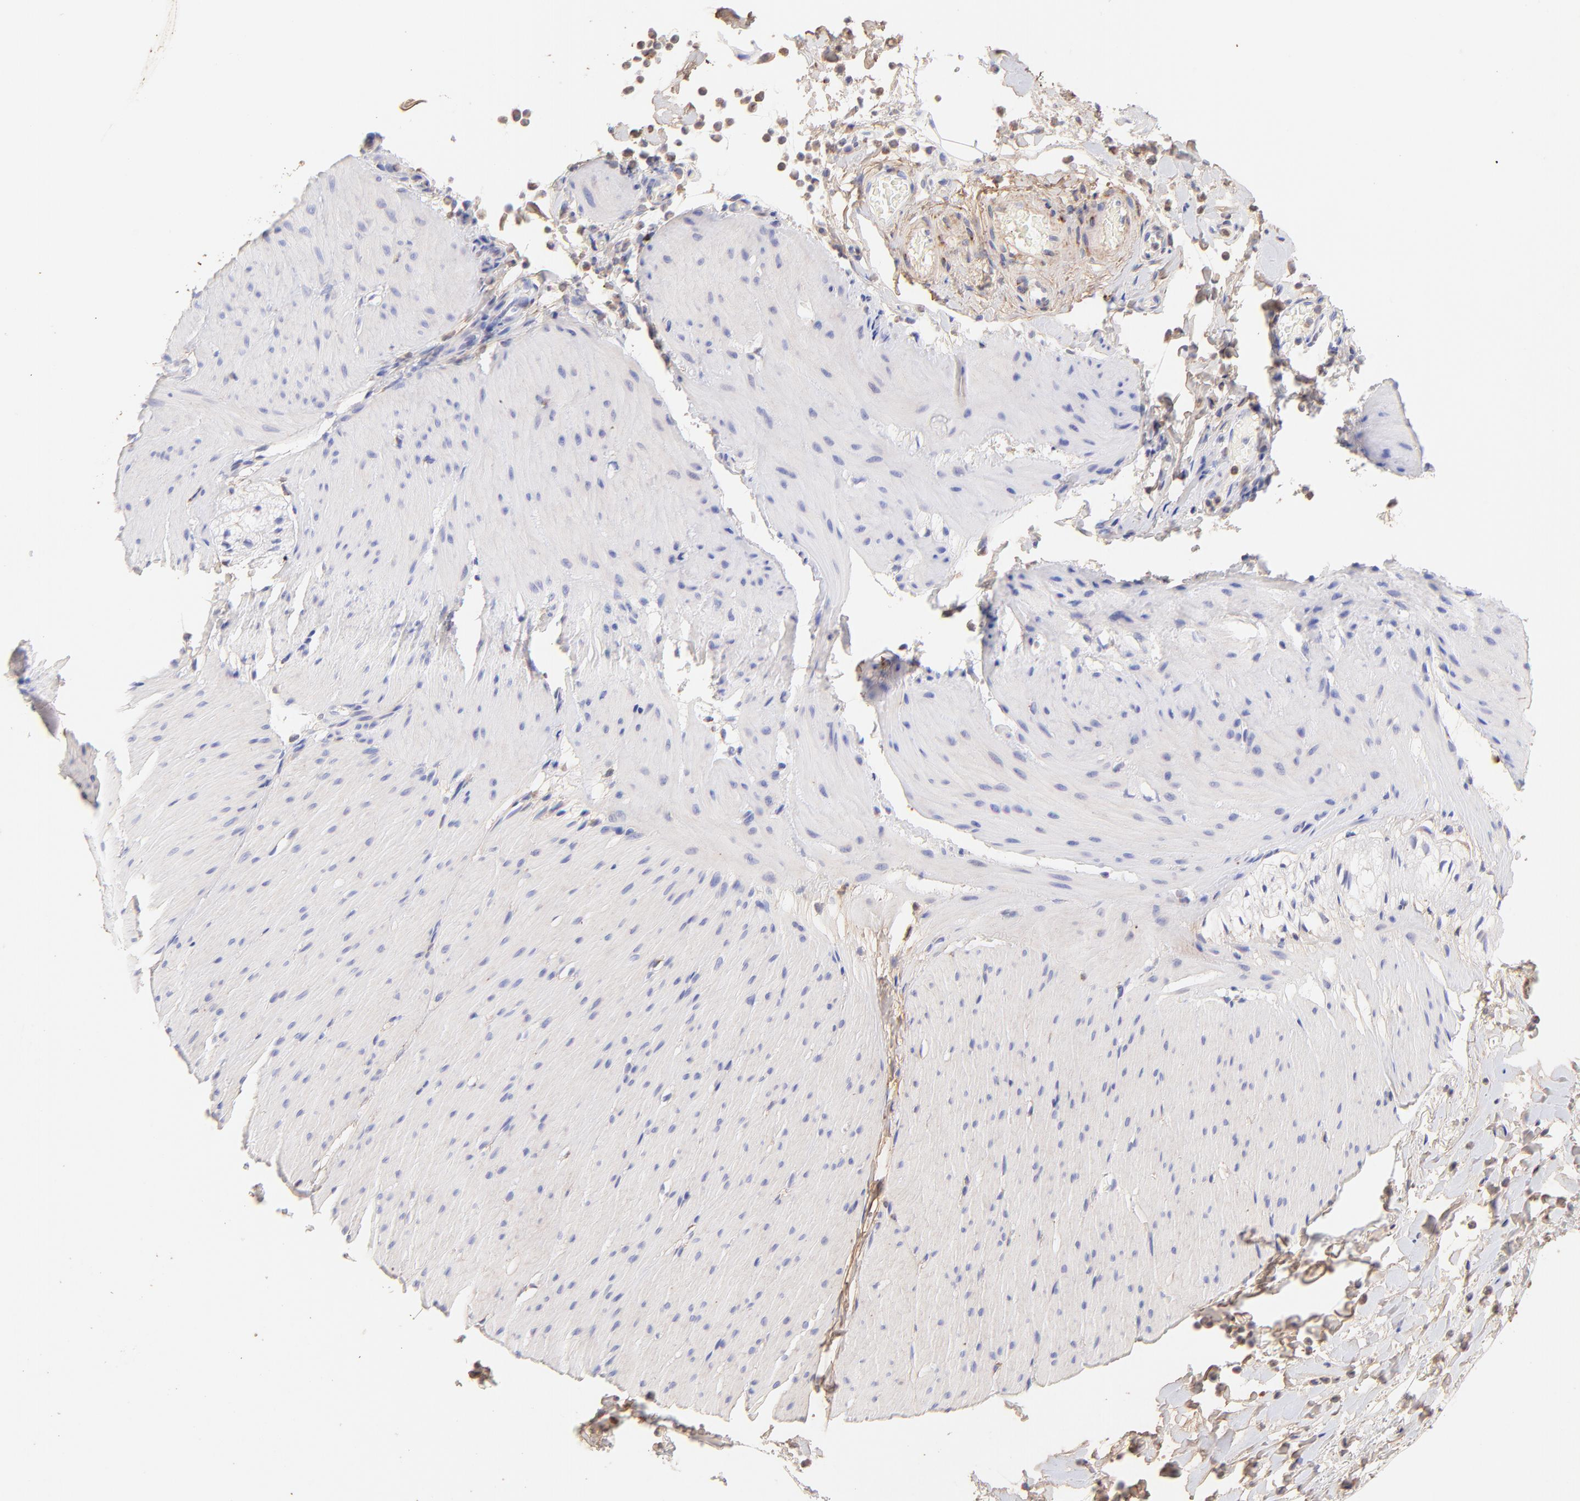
{"staining": {"intensity": "weak", "quantity": ">75%", "location": "cytoplasmic/membranous"}, "tissue": "smooth muscle", "cell_type": "Smooth muscle cells", "image_type": "normal", "snomed": [{"axis": "morphology", "description": "Normal tissue, NOS"}, {"axis": "topography", "description": "Smooth muscle"}, {"axis": "topography", "description": "Colon"}], "caption": "A low amount of weak cytoplasmic/membranous positivity is seen in approximately >75% of smooth muscle cells in unremarkable smooth muscle.", "gene": "BGN", "patient": {"sex": "male", "age": 67}}